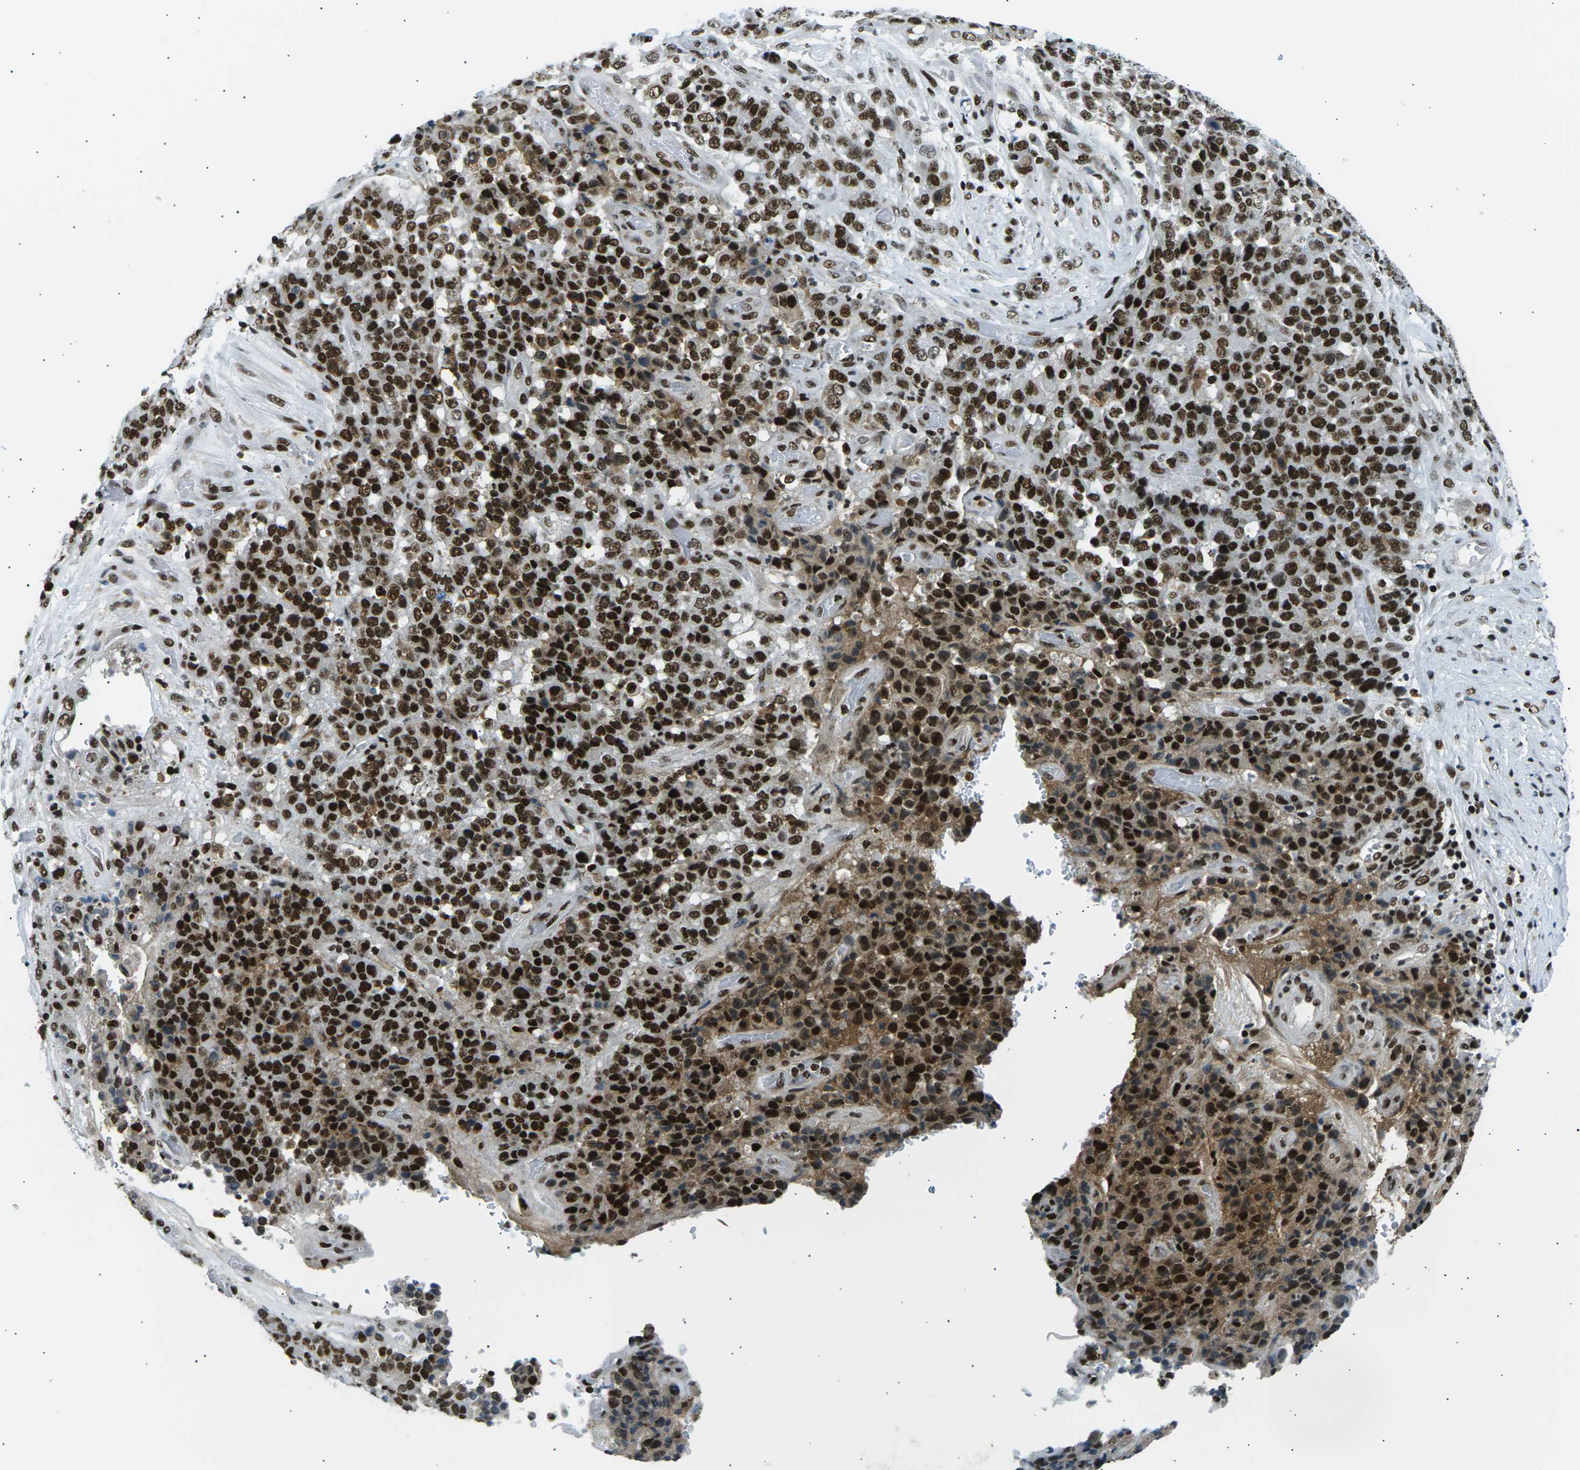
{"staining": {"intensity": "strong", "quantity": ">75%", "location": "cytoplasmic/membranous,nuclear"}, "tissue": "stomach cancer", "cell_type": "Tumor cells", "image_type": "cancer", "snomed": [{"axis": "morphology", "description": "Adenocarcinoma, NOS"}, {"axis": "topography", "description": "Stomach"}], "caption": "Immunohistochemical staining of human adenocarcinoma (stomach) exhibits high levels of strong cytoplasmic/membranous and nuclear protein expression in about >75% of tumor cells.", "gene": "RPA2", "patient": {"sex": "female", "age": 73}}